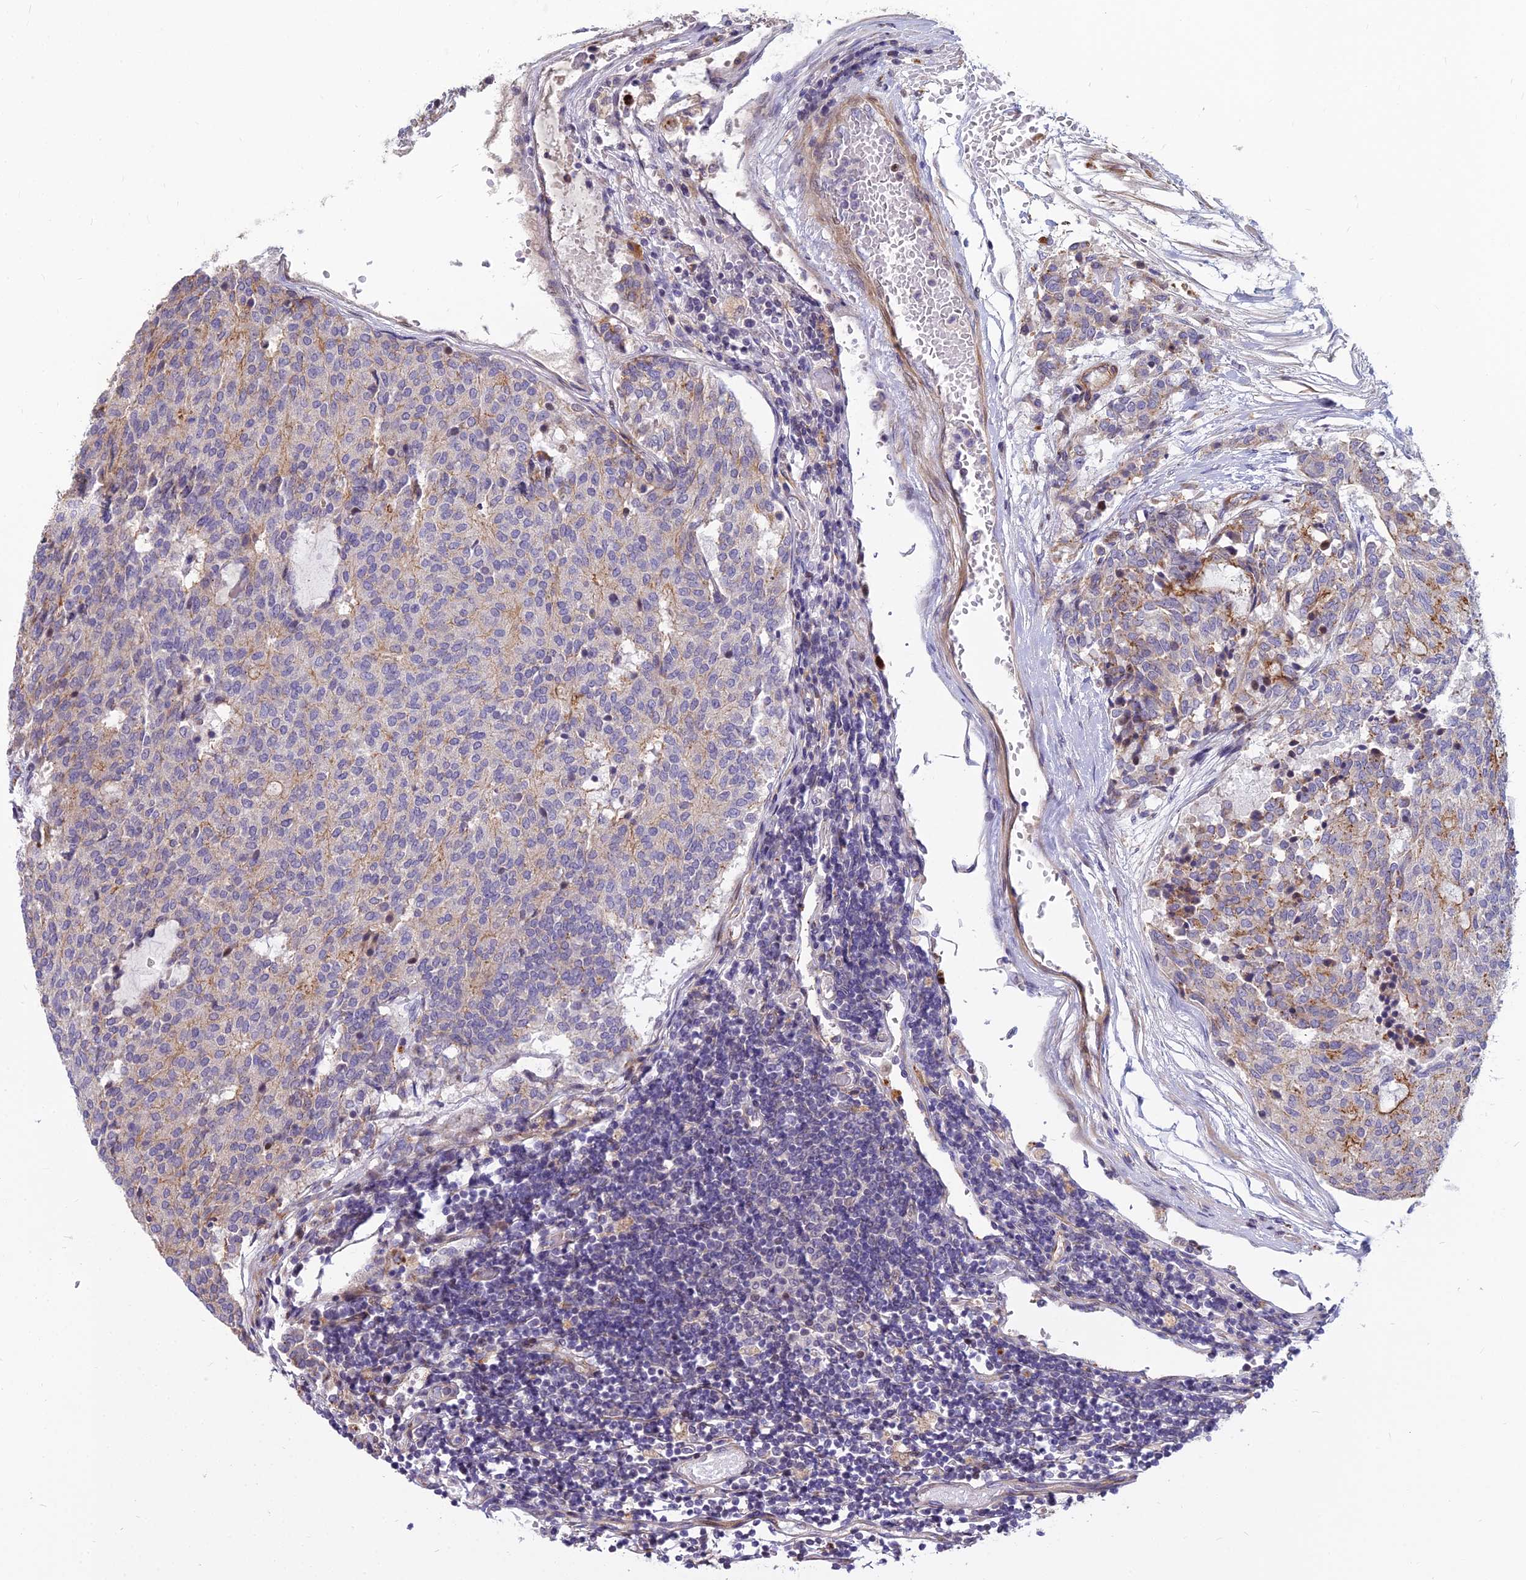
{"staining": {"intensity": "moderate", "quantity": "<25%", "location": "cytoplasmic/membranous"}, "tissue": "carcinoid", "cell_type": "Tumor cells", "image_type": "cancer", "snomed": [{"axis": "morphology", "description": "Carcinoid, malignant, NOS"}, {"axis": "topography", "description": "Pancreas"}], "caption": "Immunohistochemical staining of carcinoid (malignant) reveals moderate cytoplasmic/membranous protein expression in approximately <25% of tumor cells.", "gene": "GLYATL3", "patient": {"sex": "female", "age": 54}}